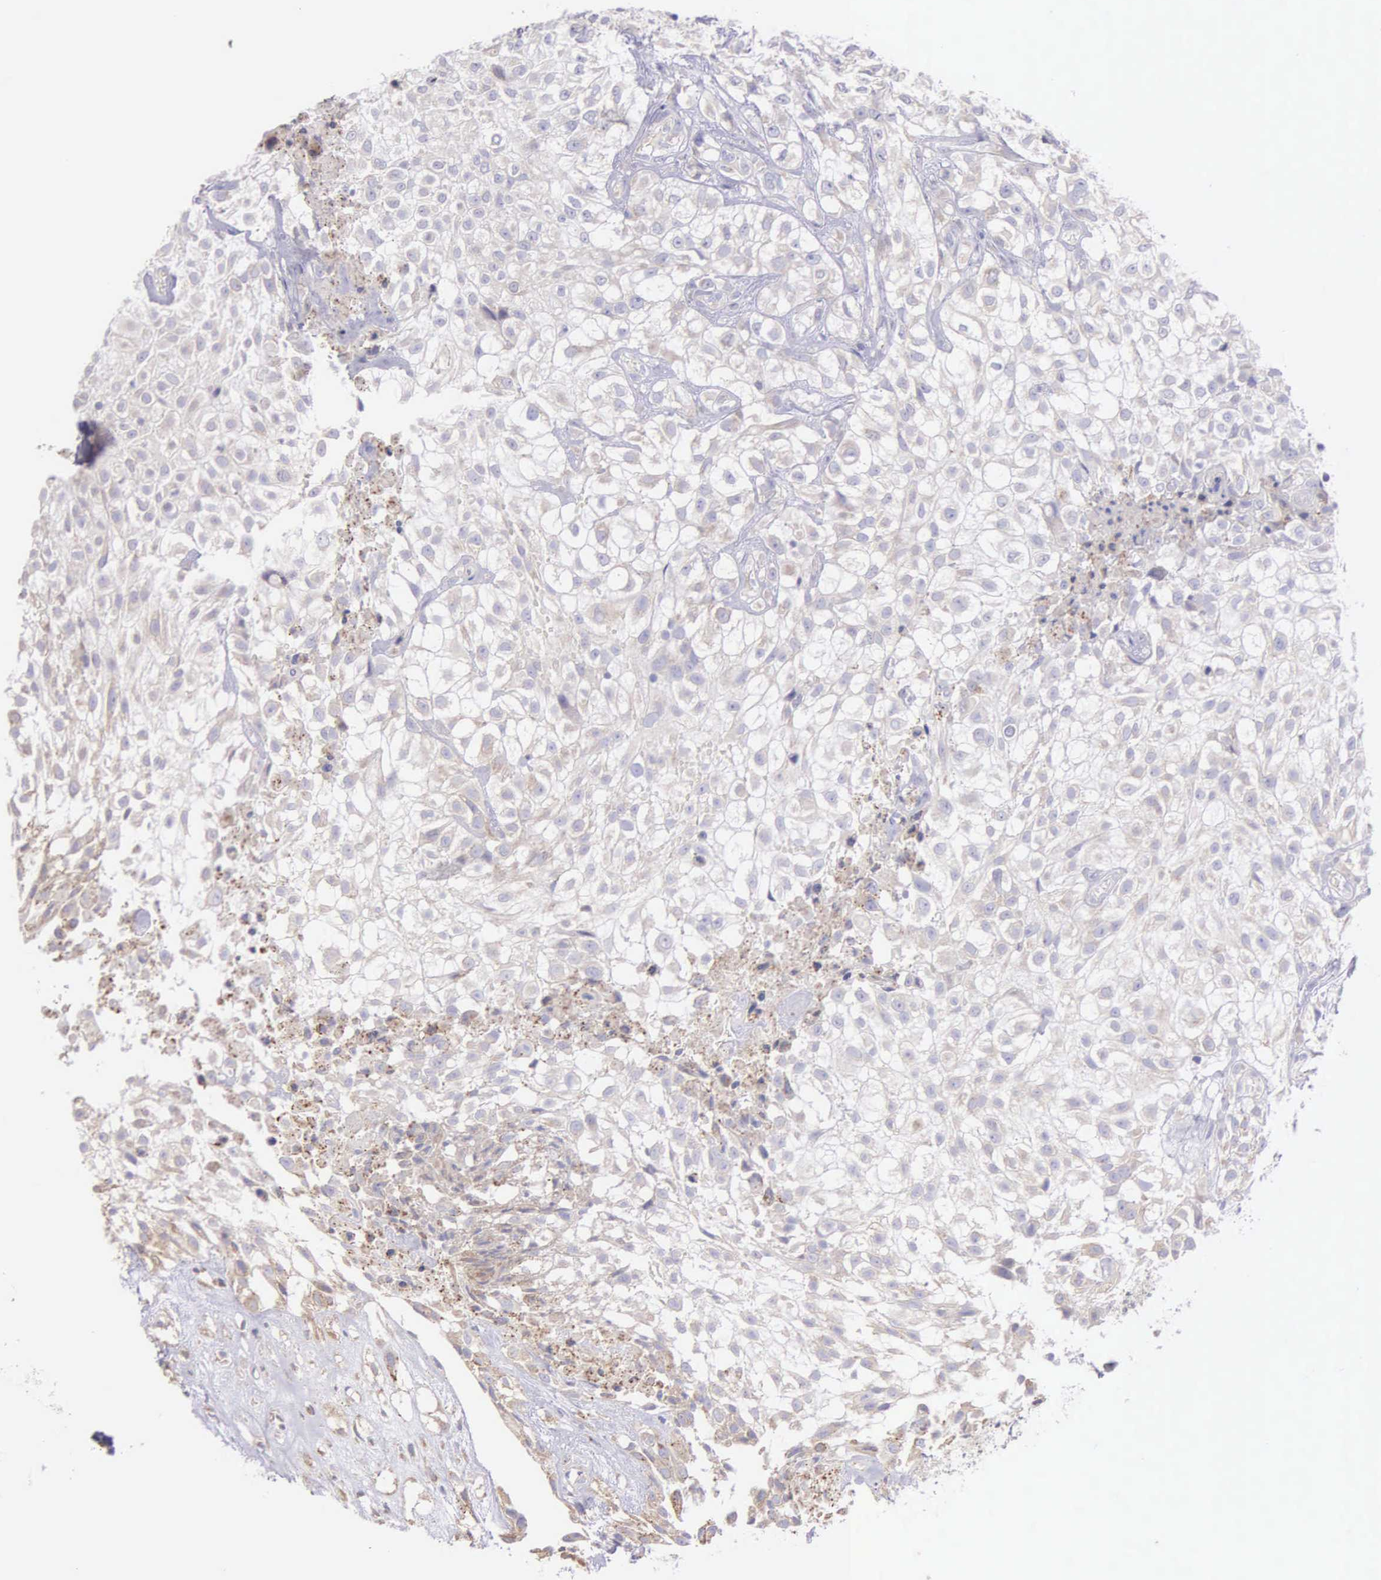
{"staining": {"intensity": "weak", "quantity": "25%-75%", "location": "cytoplasmic/membranous"}, "tissue": "urothelial cancer", "cell_type": "Tumor cells", "image_type": "cancer", "snomed": [{"axis": "morphology", "description": "Urothelial carcinoma, High grade"}, {"axis": "topography", "description": "Urinary bladder"}], "caption": "Immunohistochemical staining of human urothelial carcinoma (high-grade) shows weak cytoplasmic/membranous protein expression in about 25%-75% of tumor cells.", "gene": "MIA2", "patient": {"sex": "male", "age": 56}}